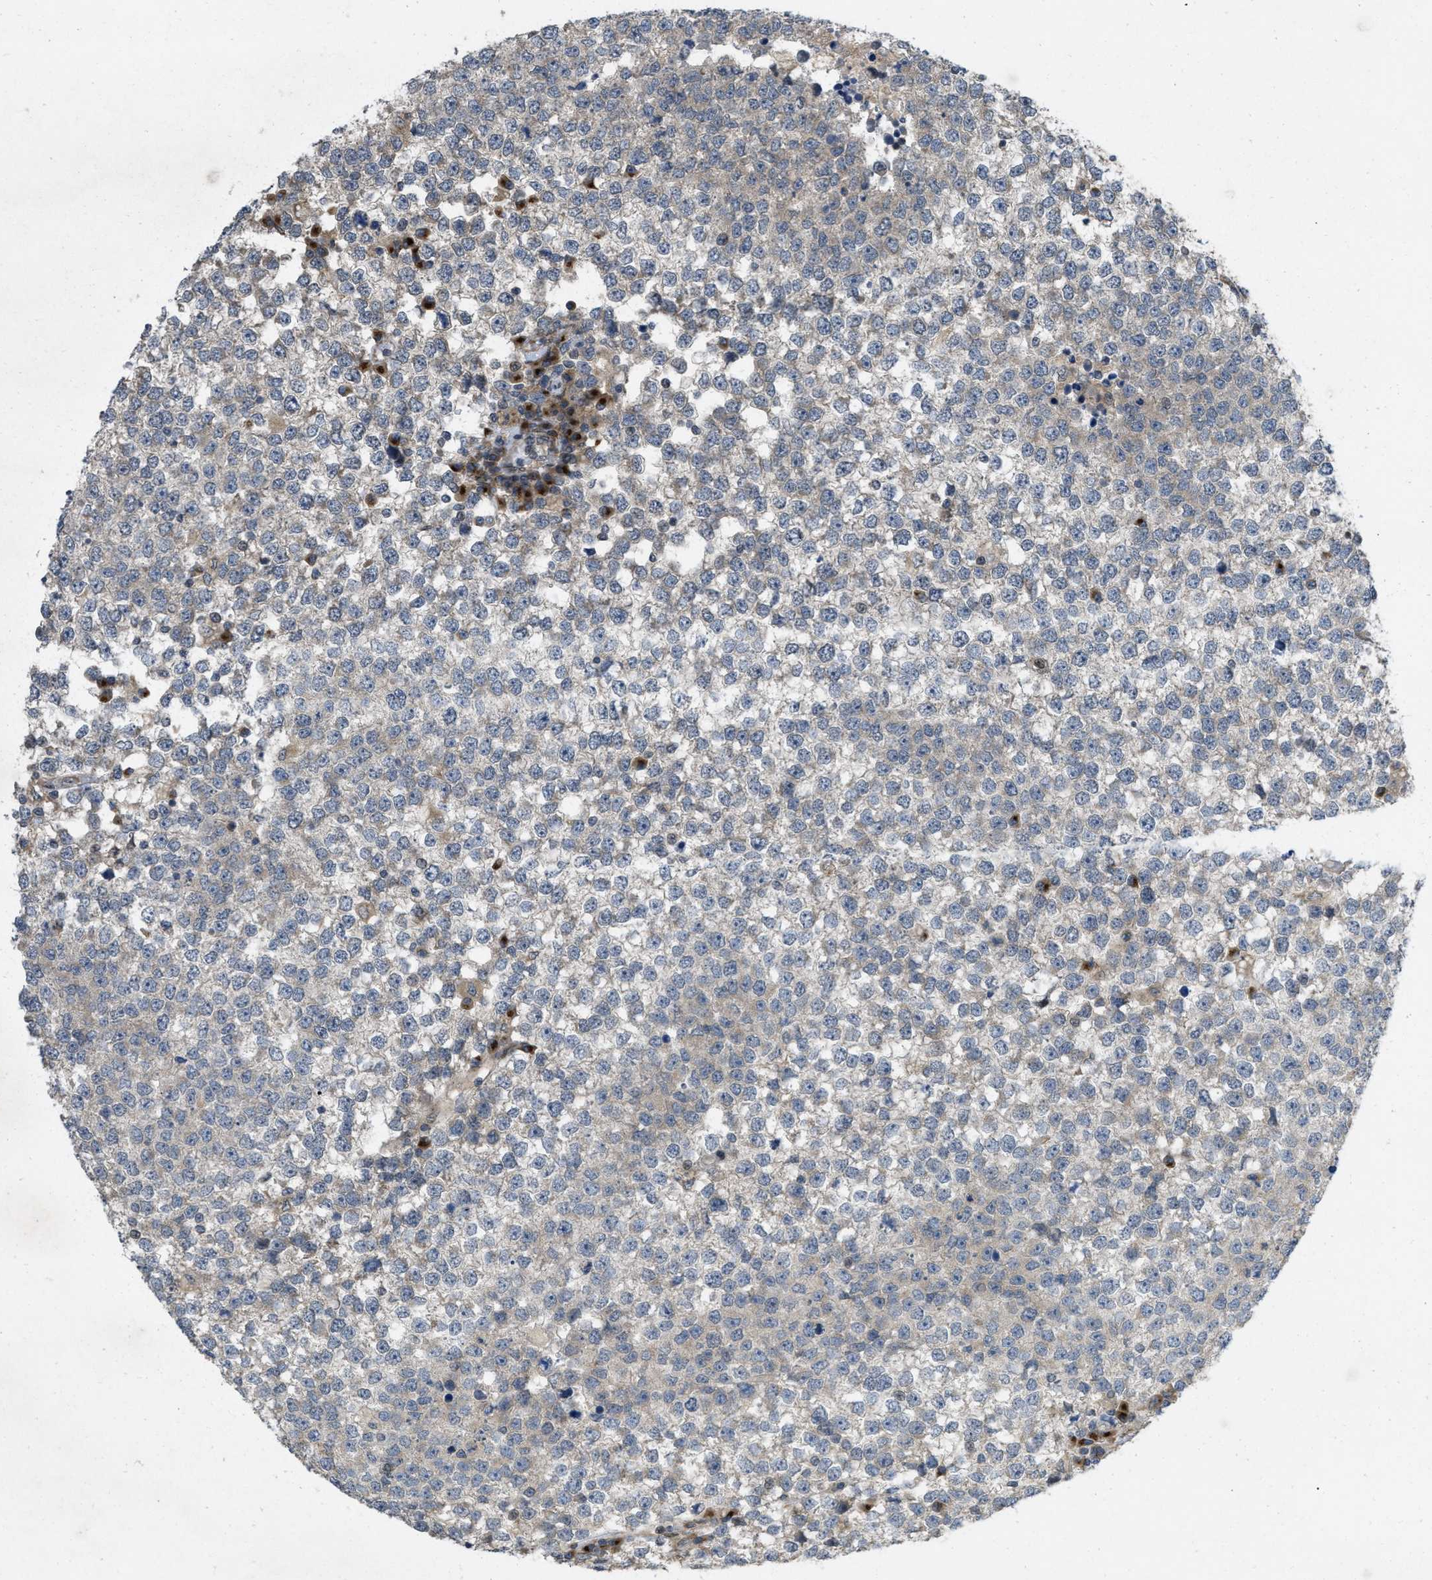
{"staining": {"intensity": "negative", "quantity": "none", "location": "none"}, "tissue": "testis cancer", "cell_type": "Tumor cells", "image_type": "cancer", "snomed": [{"axis": "morphology", "description": "Seminoma, NOS"}, {"axis": "topography", "description": "Testis"}], "caption": "The photomicrograph exhibits no significant expression in tumor cells of testis seminoma.", "gene": "IFNLR1", "patient": {"sex": "male", "age": 65}}